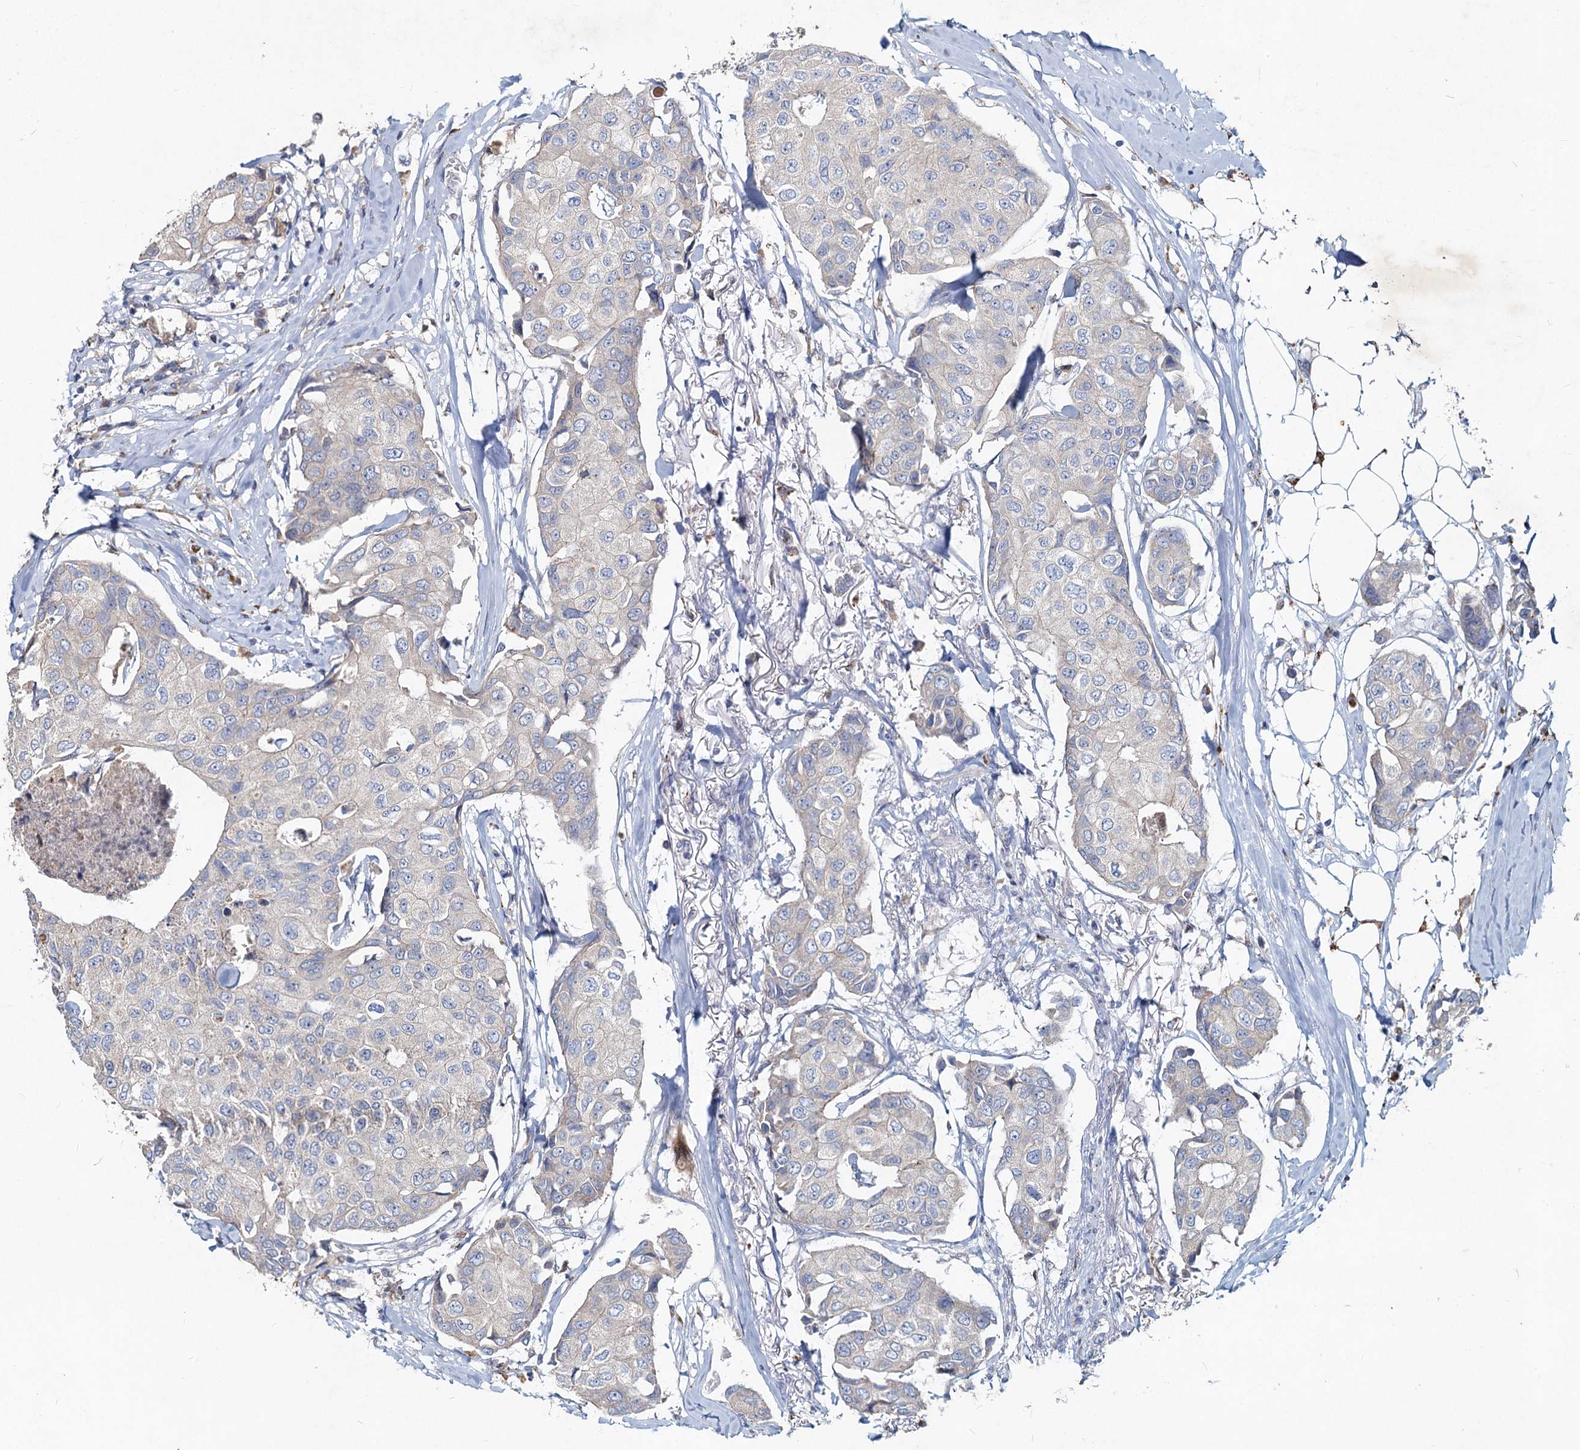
{"staining": {"intensity": "negative", "quantity": "none", "location": "none"}, "tissue": "breast cancer", "cell_type": "Tumor cells", "image_type": "cancer", "snomed": [{"axis": "morphology", "description": "Duct carcinoma"}, {"axis": "topography", "description": "Breast"}], "caption": "An IHC photomicrograph of breast cancer is shown. There is no staining in tumor cells of breast cancer. Nuclei are stained in blue.", "gene": "TMX2", "patient": {"sex": "female", "age": 80}}